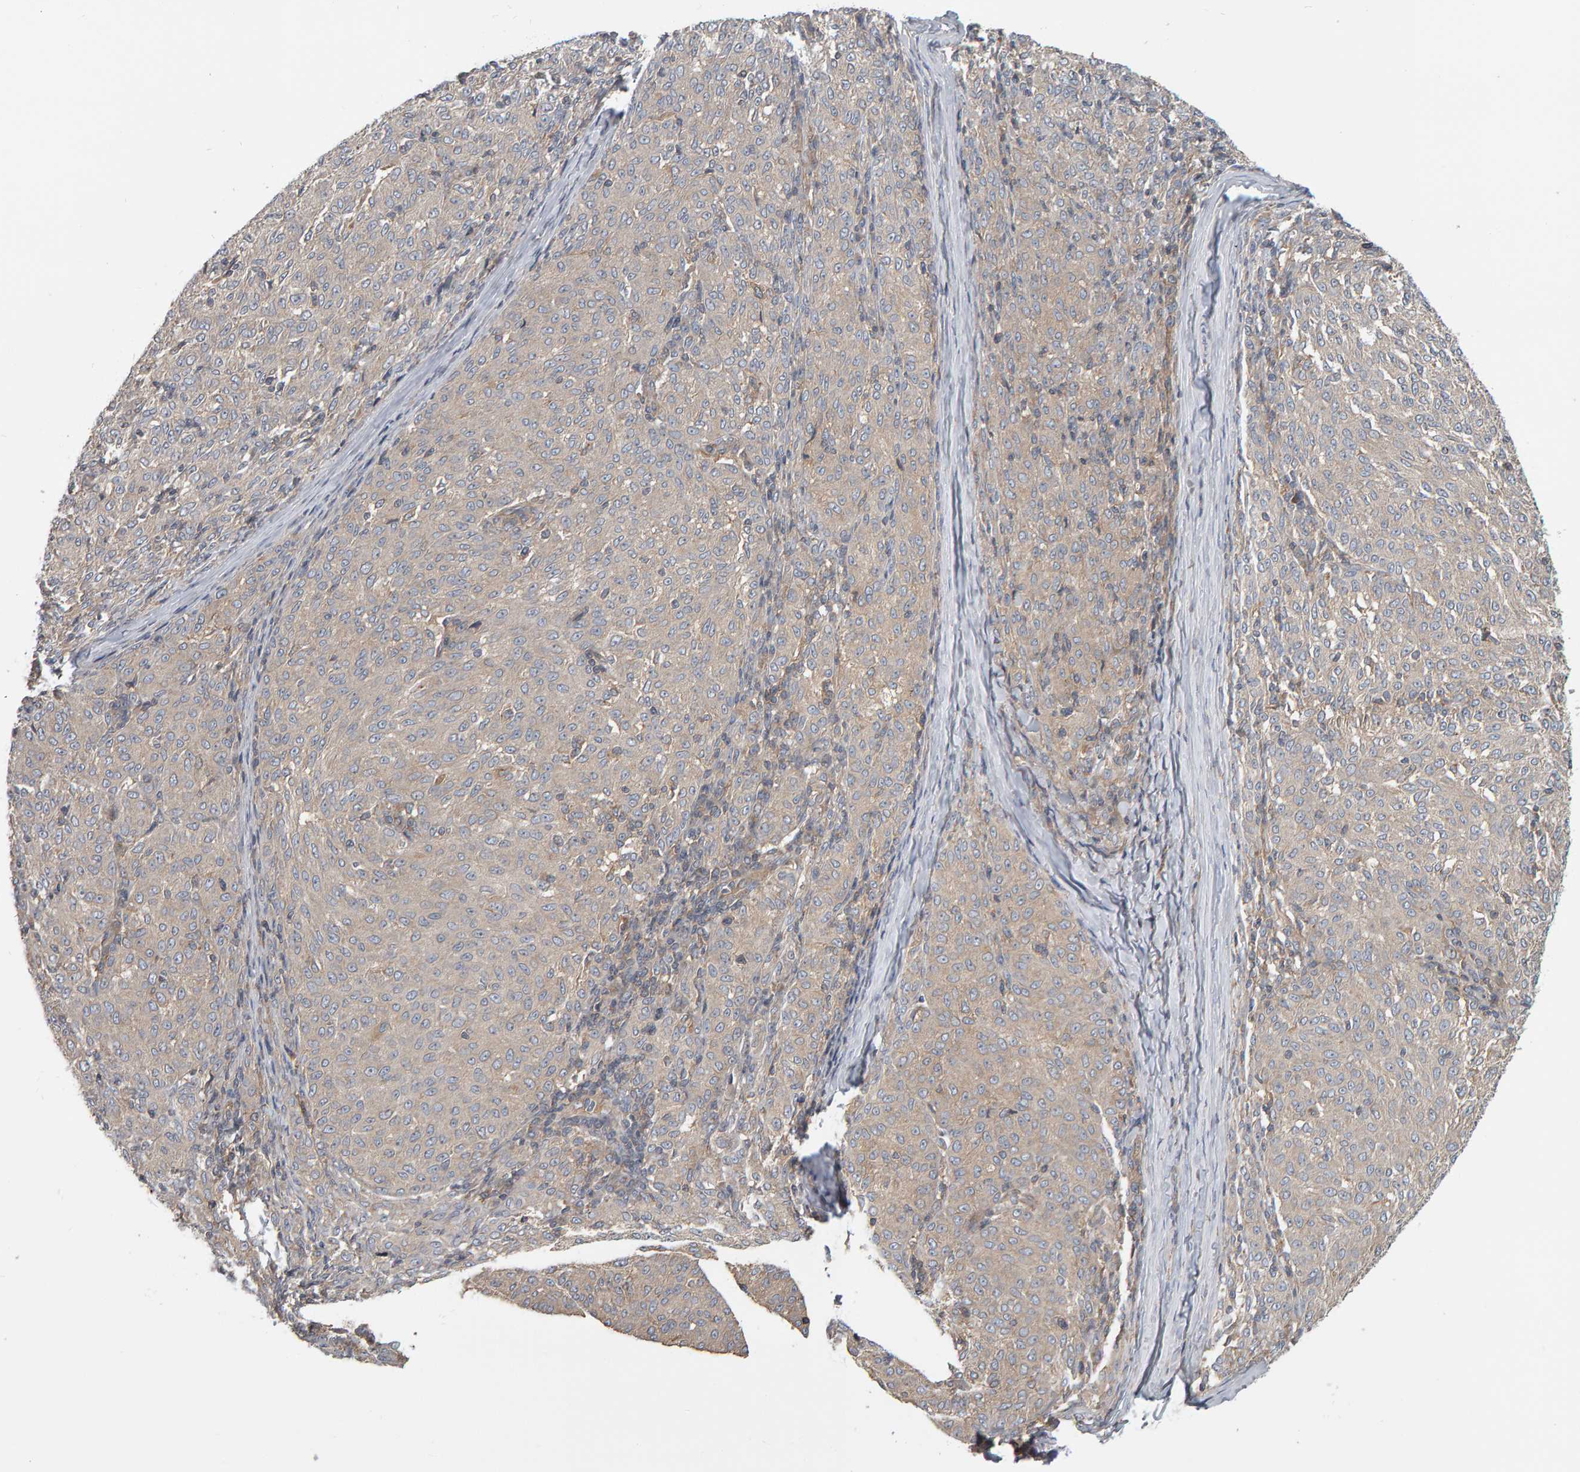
{"staining": {"intensity": "negative", "quantity": "none", "location": "none"}, "tissue": "melanoma", "cell_type": "Tumor cells", "image_type": "cancer", "snomed": [{"axis": "morphology", "description": "Malignant melanoma, NOS"}, {"axis": "topography", "description": "Skin"}], "caption": "The histopathology image displays no significant positivity in tumor cells of malignant melanoma. The staining was performed using DAB (3,3'-diaminobenzidine) to visualize the protein expression in brown, while the nuclei were stained in blue with hematoxylin (Magnification: 20x).", "gene": "C9orf72", "patient": {"sex": "female", "age": 72}}